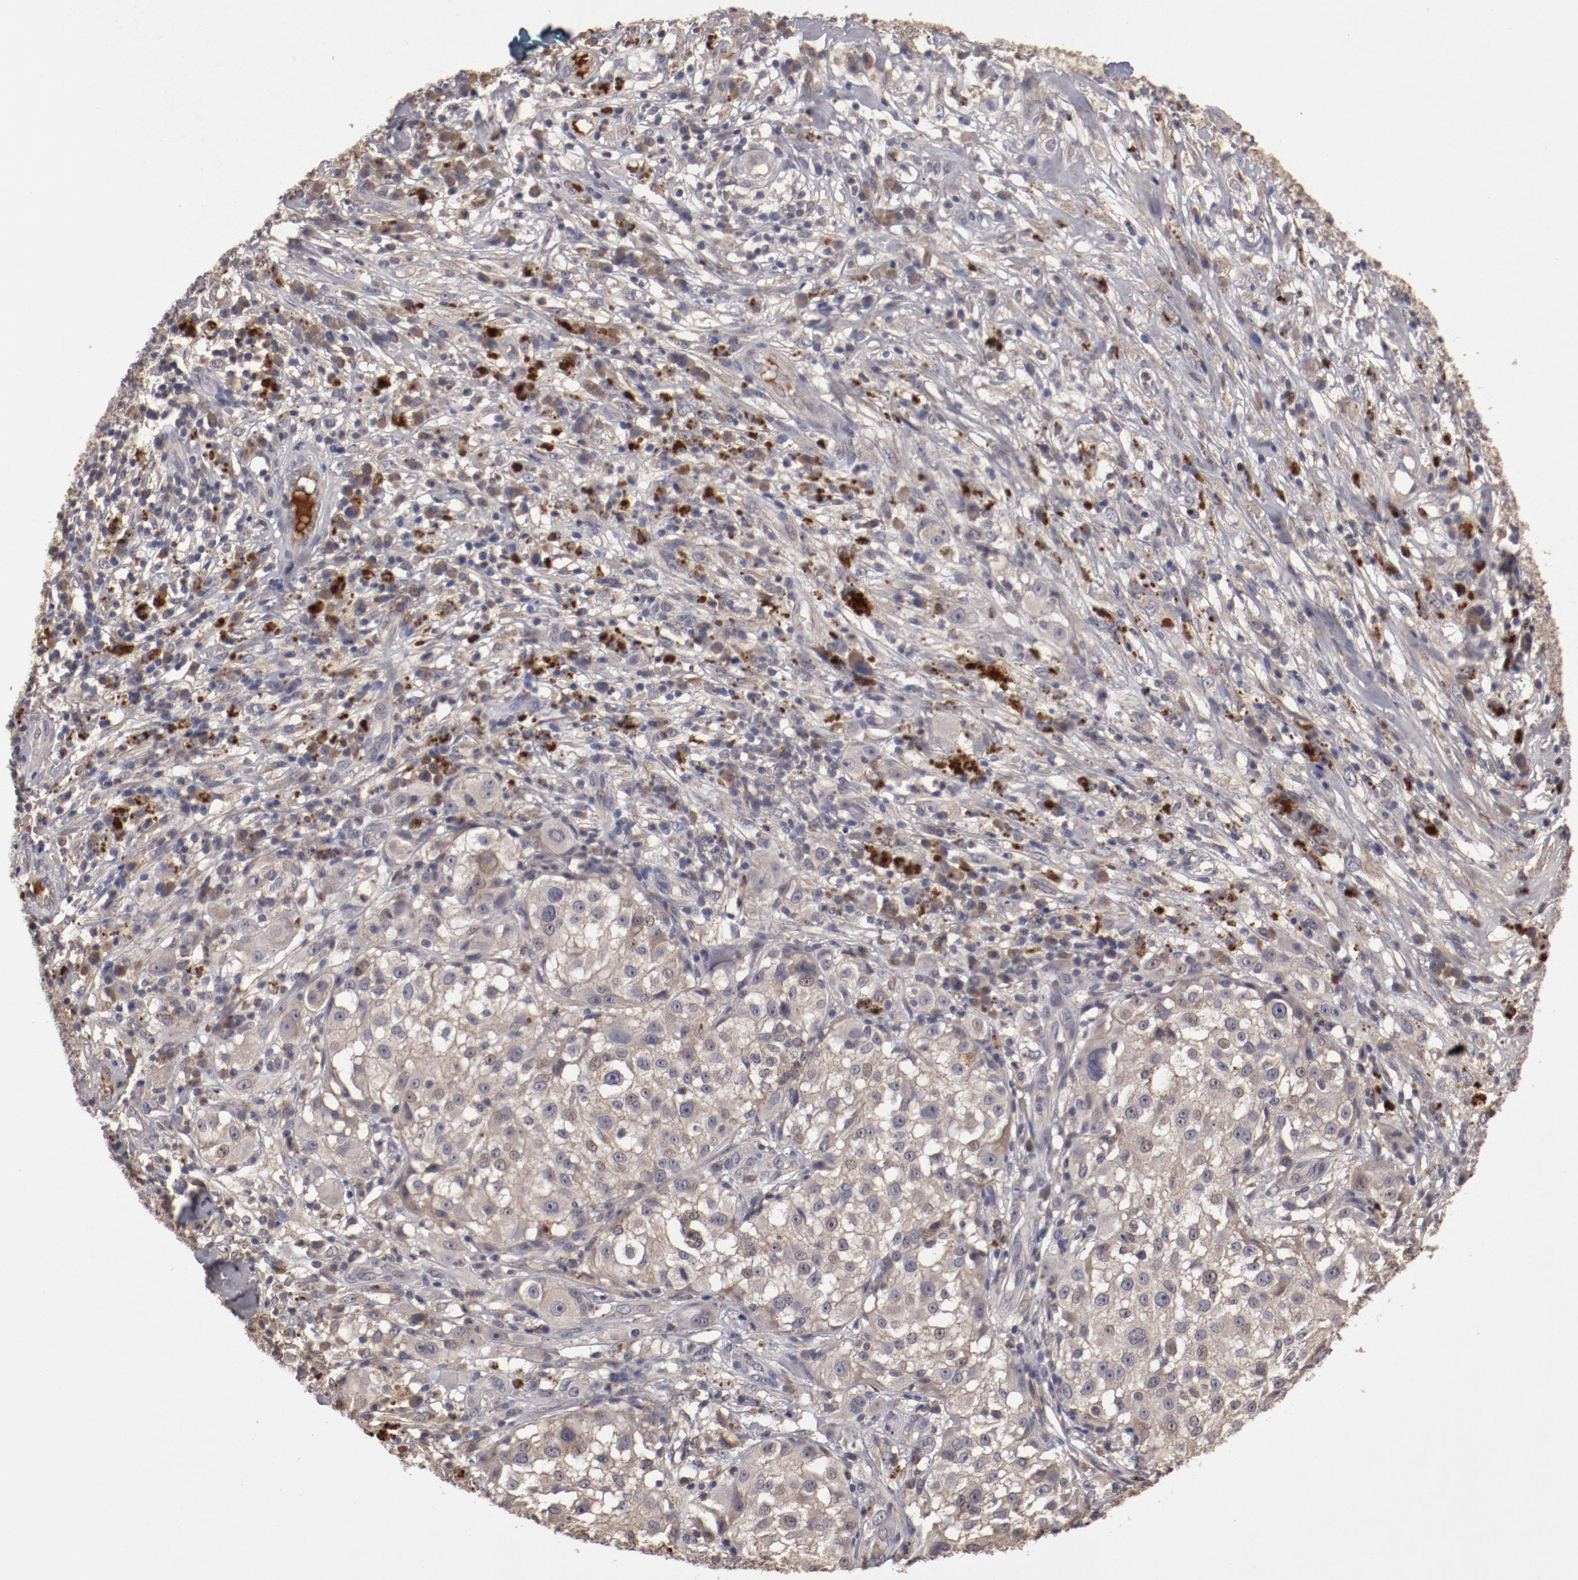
{"staining": {"intensity": "weak", "quantity": "<25%", "location": "cytoplasmic/membranous"}, "tissue": "melanoma", "cell_type": "Tumor cells", "image_type": "cancer", "snomed": [{"axis": "morphology", "description": "Necrosis, NOS"}, {"axis": "morphology", "description": "Malignant melanoma, NOS"}, {"axis": "topography", "description": "Skin"}], "caption": "Human melanoma stained for a protein using IHC exhibits no expression in tumor cells.", "gene": "CP", "patient": {"sex": "female", "age": 87}}